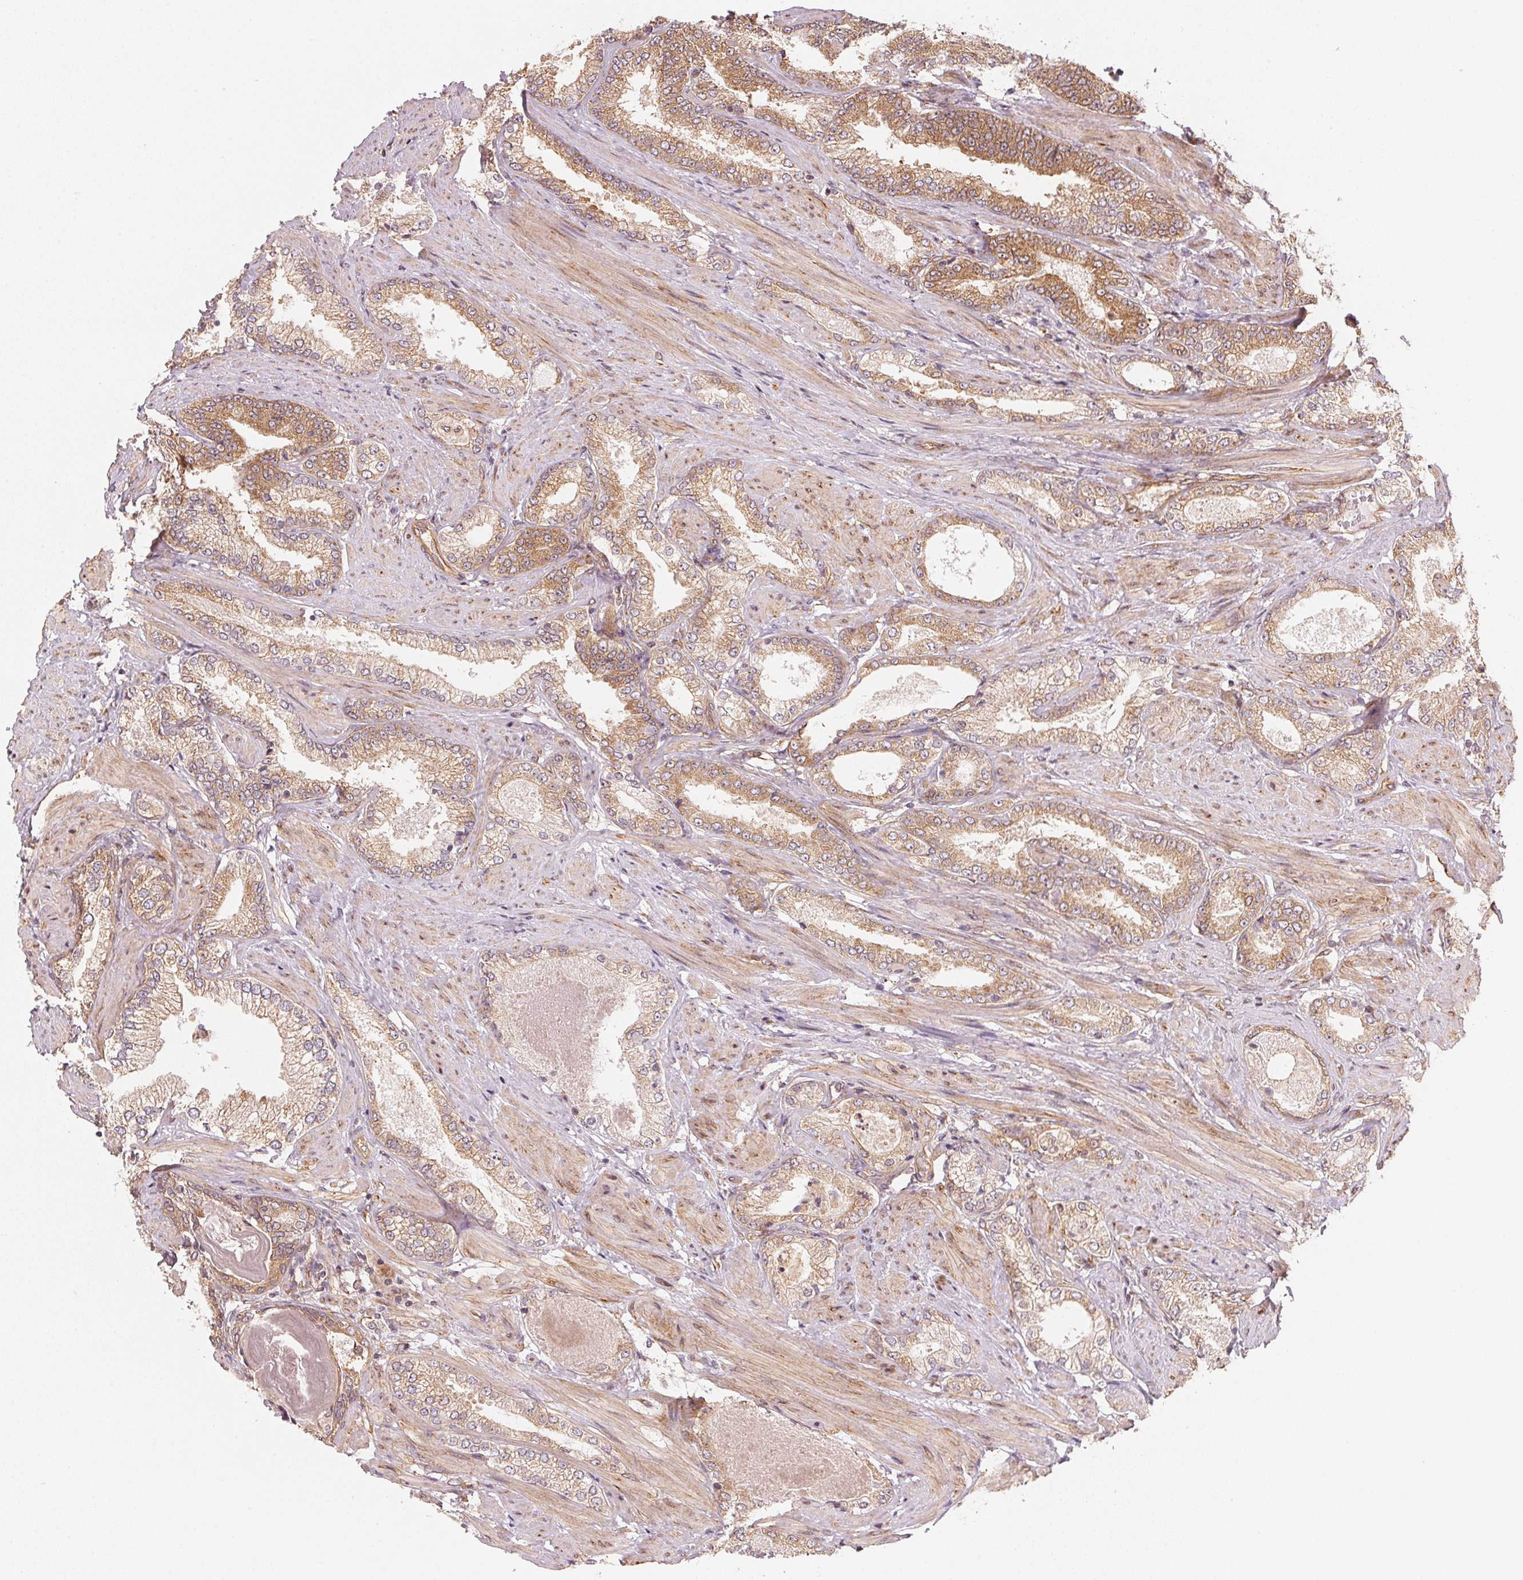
{"staining": {"intensity": "moderate", "quantity": ">75%", "location": "cytoplasmic/membranous"}, "tissue": "prostate cancer", "cell_type": "Tumor cells", "image_type": "cancer", "snomed": [{"axis": "morphology", "description": "Adenocarcinoma, High grade"}, {"axis": "topography", "description": "Prostate and seminal vesicle, NOS"}], "caption": "Protein expression analysis of high-grade adenocarcinoma (prostate) reveals moderate cytoplasmic/membranous positivity in about >75% of tumor cells.", "gene": "STRN4", "patient": {"sex": "male", "age": 61}}